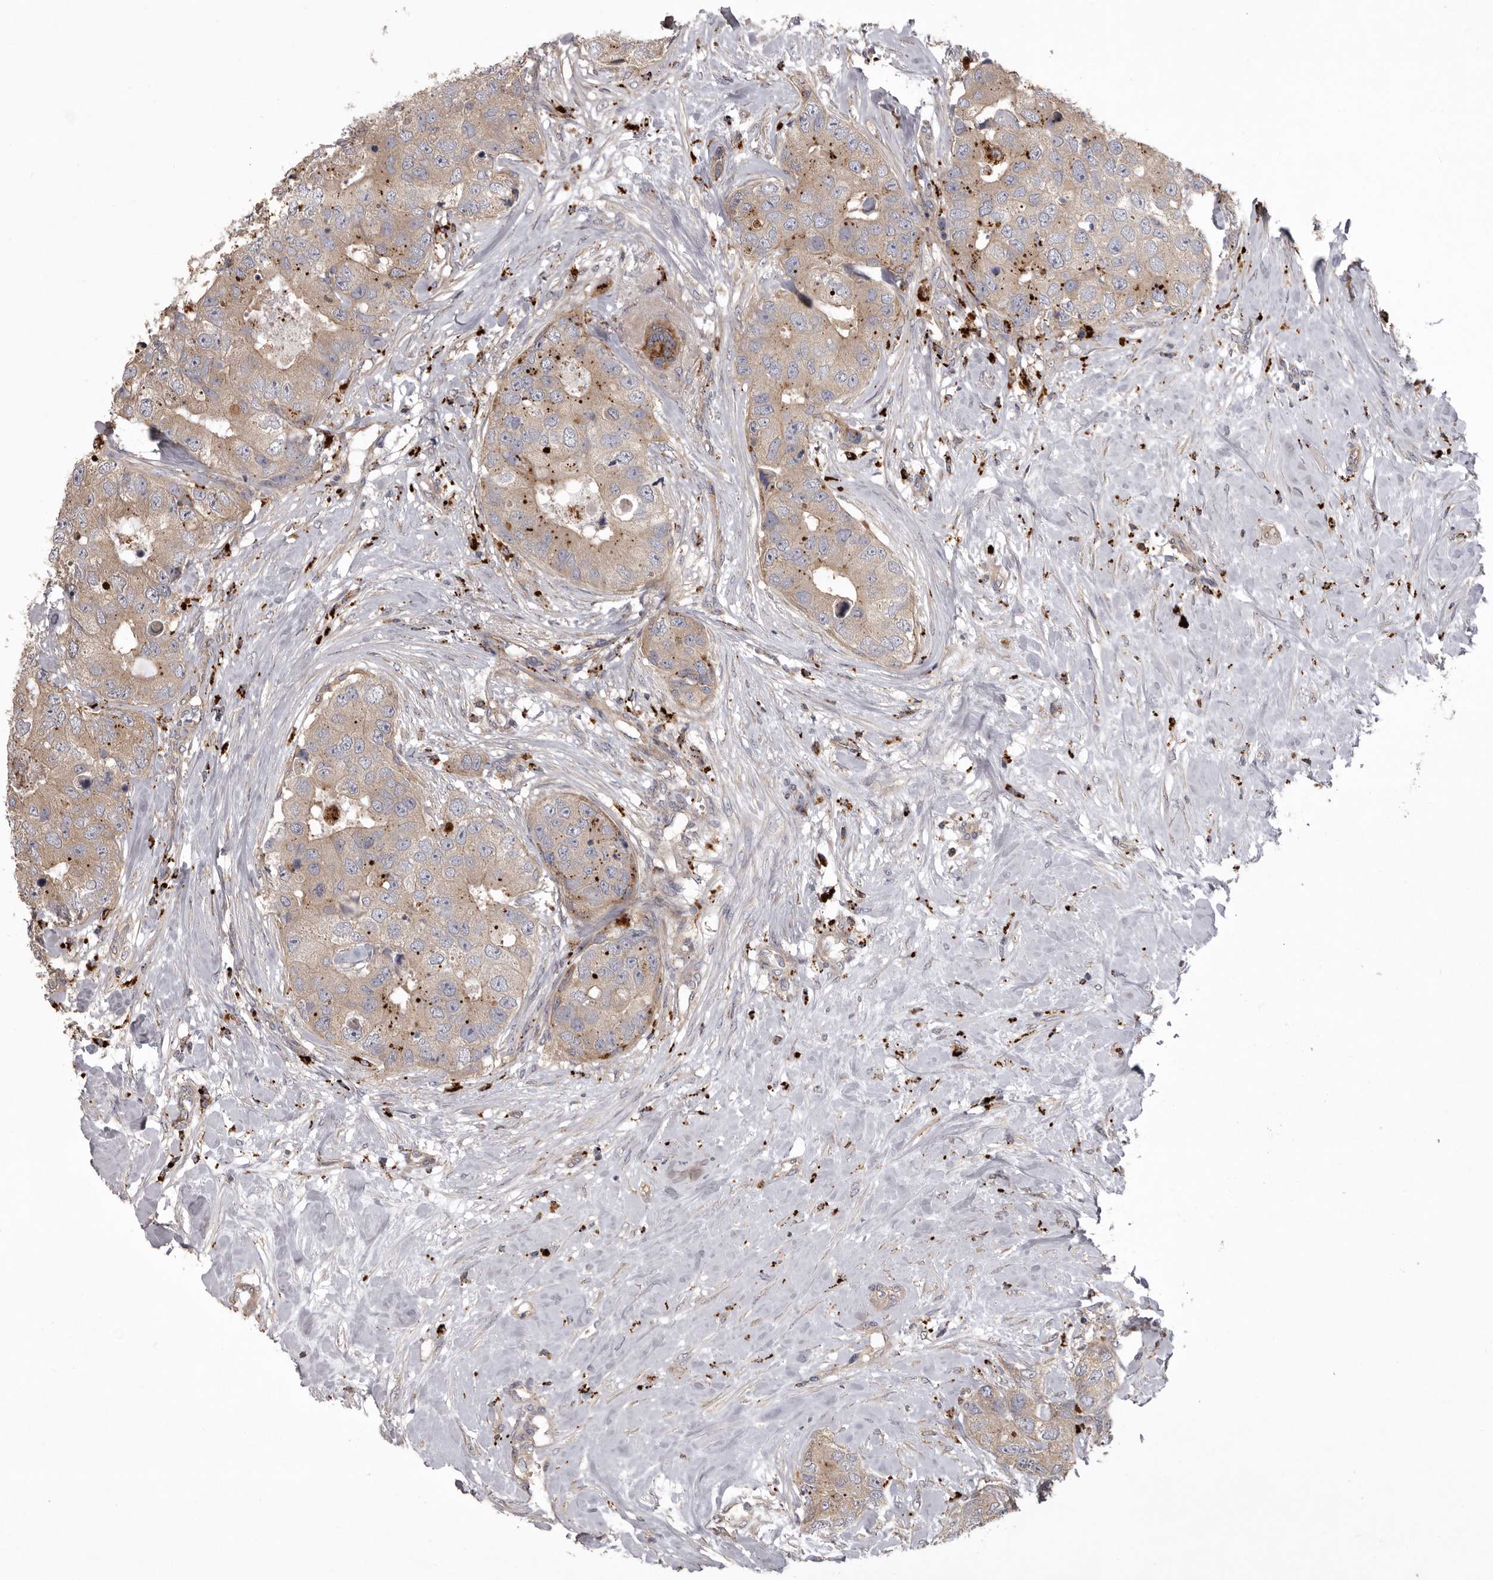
{"staining": {"intensity": "weak", "quantity": ">75%", "location": "cytoplasmic/membranous"}, "tissue": "breast cancer", "cell_type": "Tumor cells", "image_type": "cancer", "snomed": [{"axis": "morphology", "description": "Duct carcinoma"}, {"axis": "topography", "description": "Breast"}], "caption": "The histopathology image demonstrates immunohistochemical staining of invasive ductal carcinoma (breast). There is weak cytoplasmic/membranous staining is present in approximately >75% of tumor cells.", "gene": "WDR47", "patient": {"sex": "female", "age": 62}}